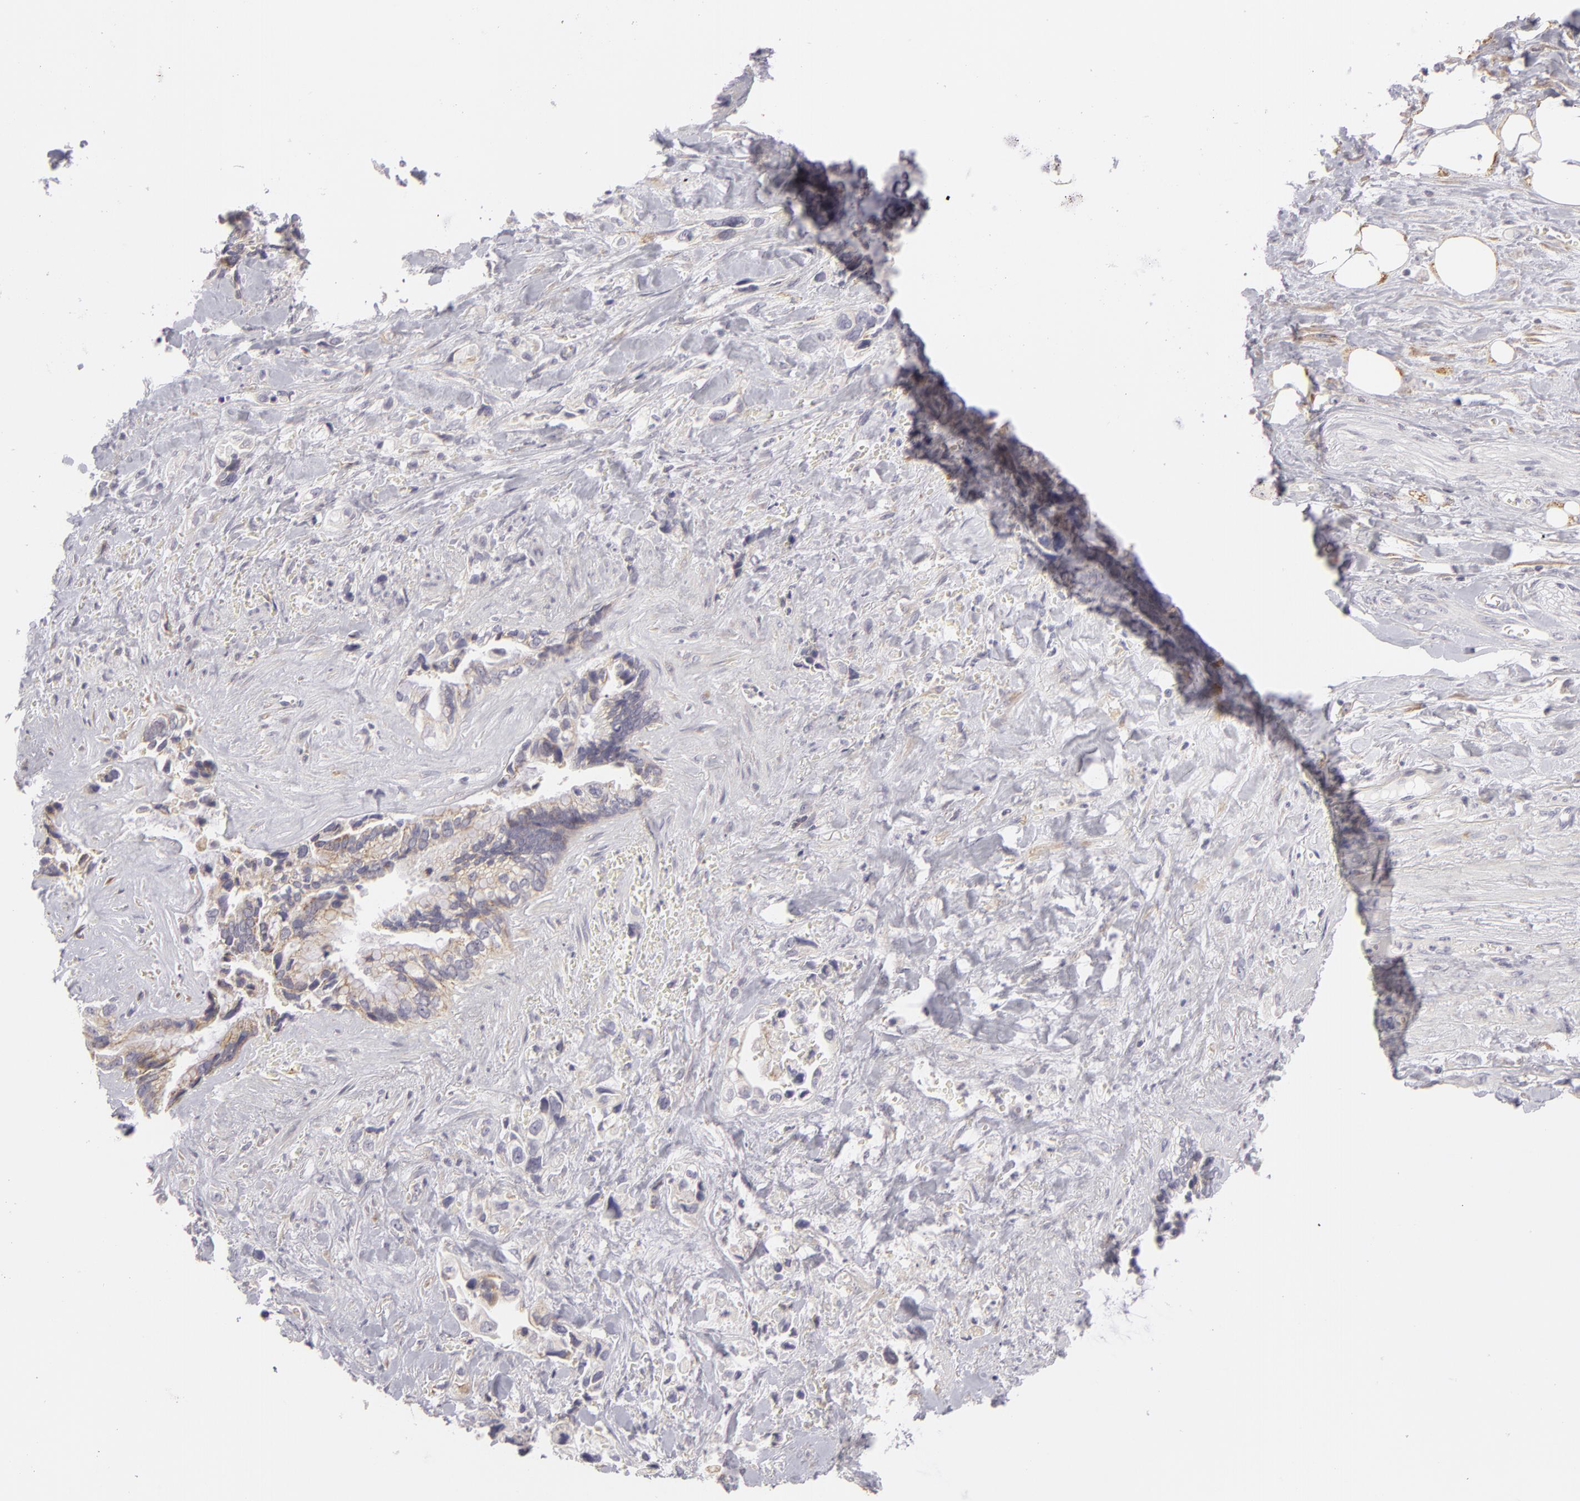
{"staining": {"intensity": "weak", "quantity": ">75%", "location": "cytoplasmic/membranous"}, "tissue": "pancreatic cancer", "cell_type": "Tumor cells", "image_type": "cancer", "snomed": [{"axis": "morphology", "description": "Adenocarcinoma, NOS"}, {"axis": "topography", "description": "Pancreas"}], "caption": "A high-resolution image shows immunohistochemistry staining of pancreatic cancer (adenocarcinoma), which exhibits weak cytoplasmic/membranous expression in approximately >75% of tumor cells. Using DAB (brown) and hematoxylin (blue) stains, captured at high magnification using brightfield microscopy.", "gene": "ATP2B3", "patient": {"sex": "male", "age": 69}}